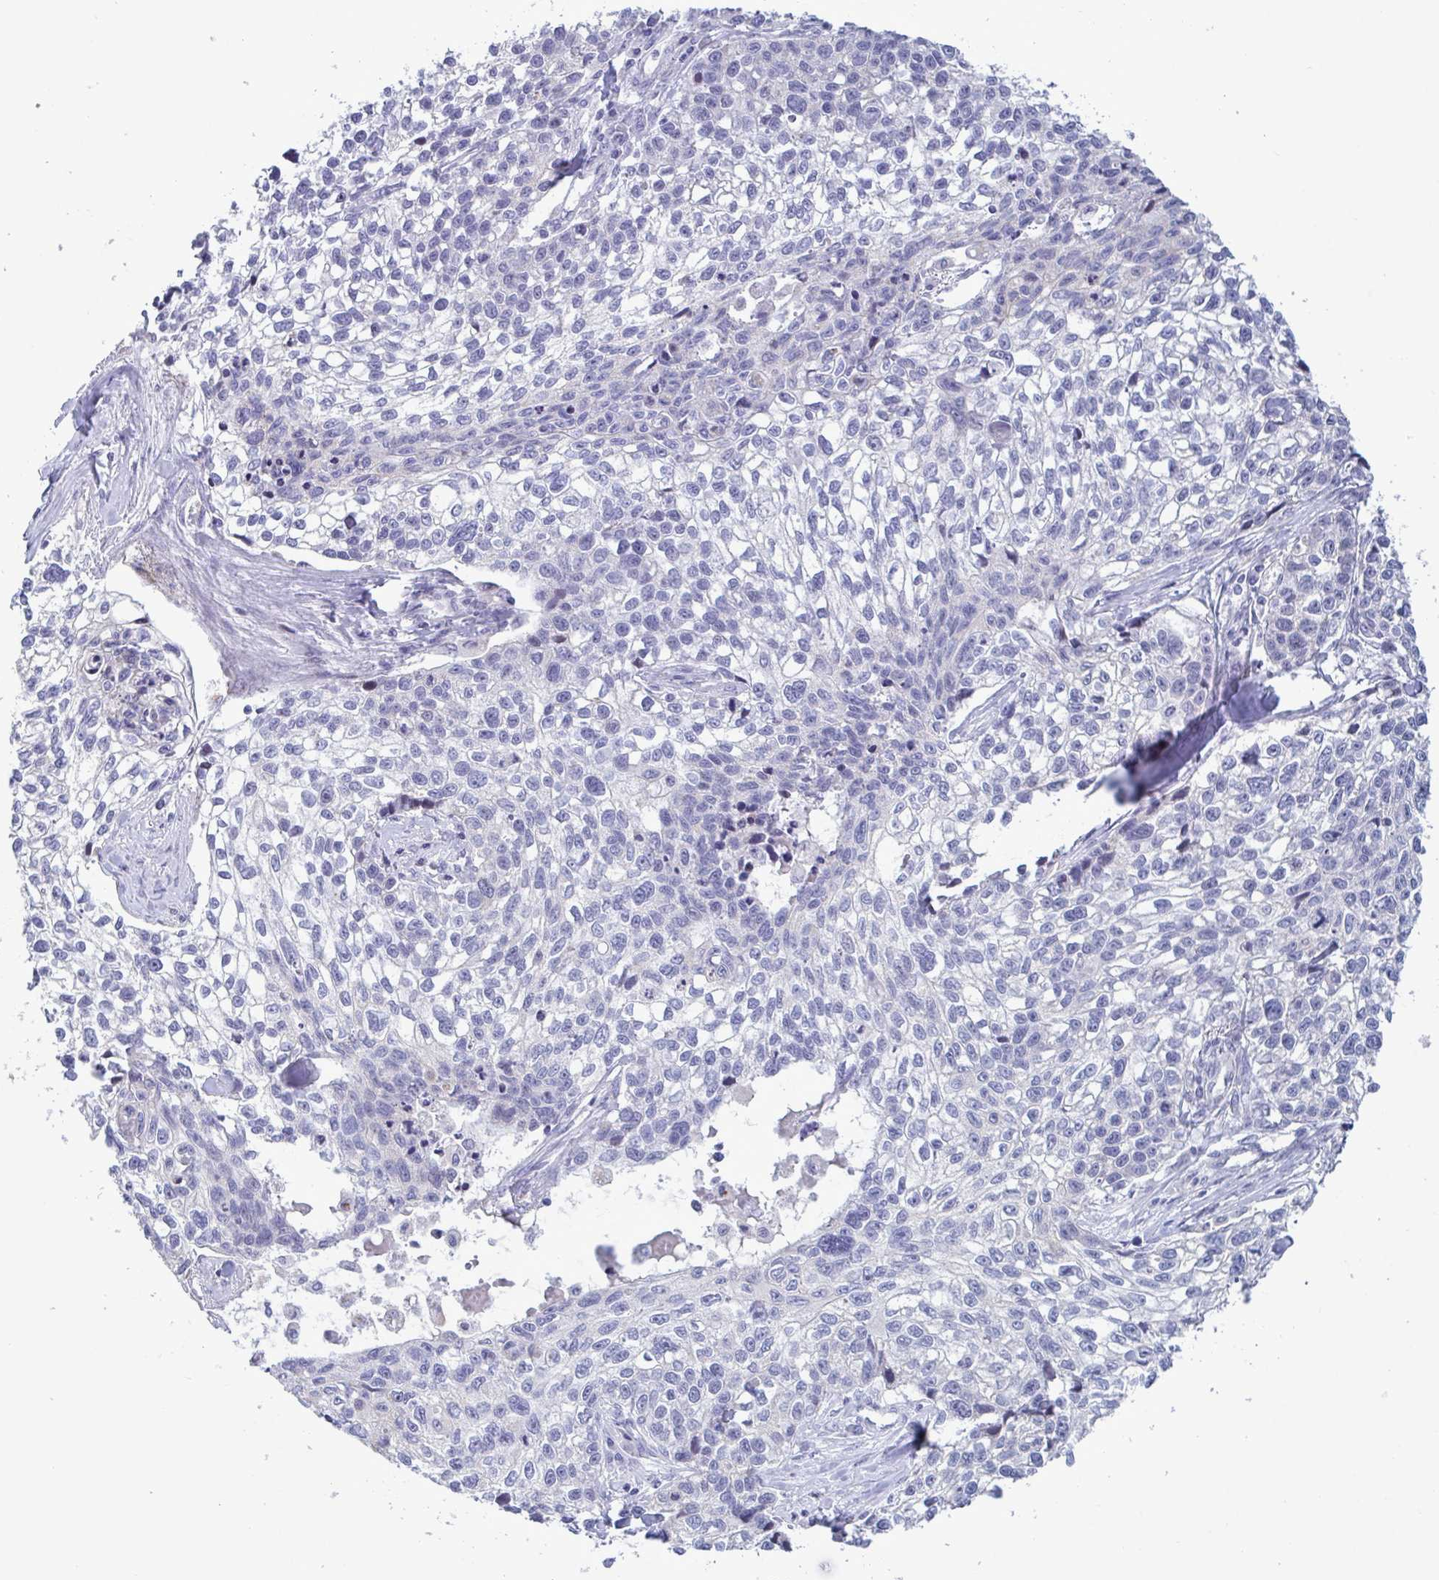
{"staining": {"intensity": "negative", "quantity": "none", "location": "none"}, "tissue": "lung cancer", "cell_type": "Tumor cells", "image_type": "cancer", "snomed": [{"axis": "morphology", "description": "Squamous cell carcinoma, NOS"}, {"axis": "topography", "description": "Lung"}], "caption": "The immunohistochemistry image has no significant expression in tumor cells of squamous cell carcinoma (lung) tissue. (Immunohistochemistry (ihc), brightfield microscopy, high magnification).", "gene": "TAS2R38", "patient": {"sex": "male", "age": 74}}